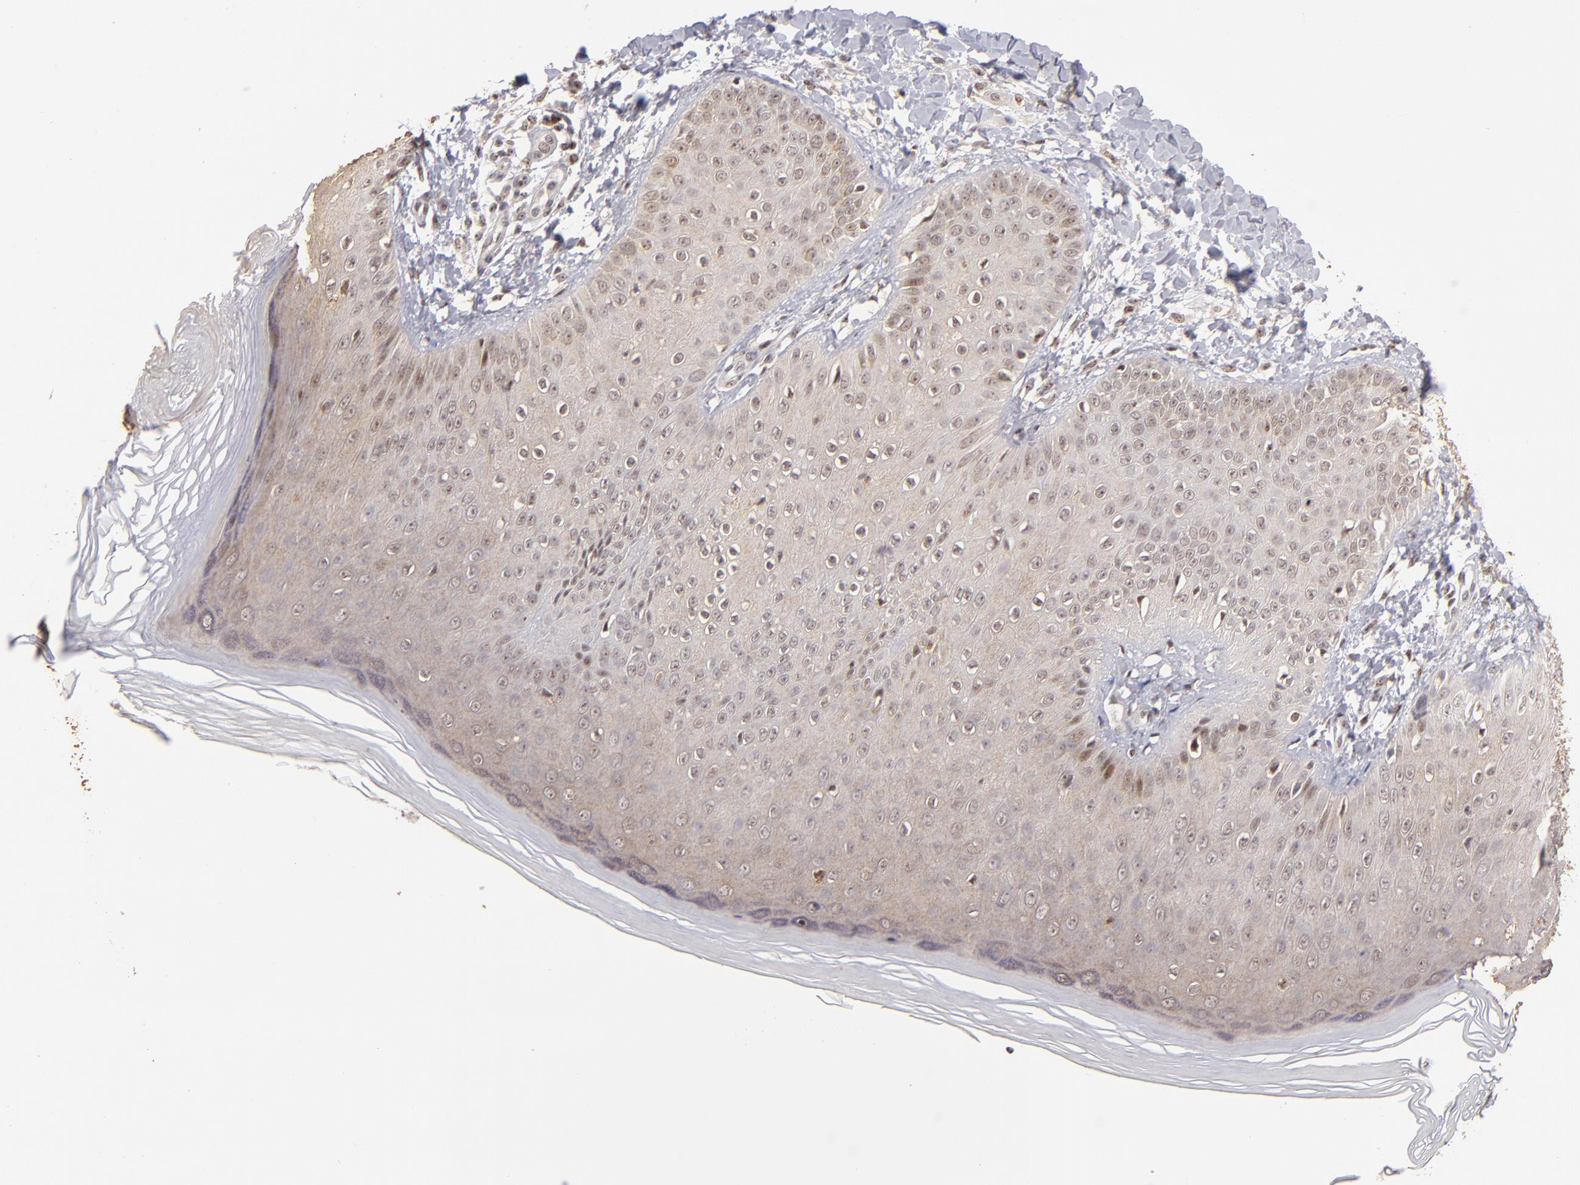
{"staining": {"intensity": "moderate", "quantity": ">75%", "location": "cytoplasmic/membranous,nuclear"}, "tissue": "skin", "cell_type": "Epidermal cells", "image_type": "normal", "snomed": [{"axis": "morphology", "description": "Normal tissue, NOS"}, {"axis": "morphology", "description": "Inflammation, NOS"}, {"axis": "topography", "description": "Soft tissue"}, {"axis": "topography", "description": "Anal"}], "caption": "IHC (DAB) staining of unremarkable human skin displays moderate cytoplasmic/membranous,nuclear protein positivity in approximately >75% of epidermal cells.", "gene": "PCNX4", "patient": {"sex": "female", "age": 15}}